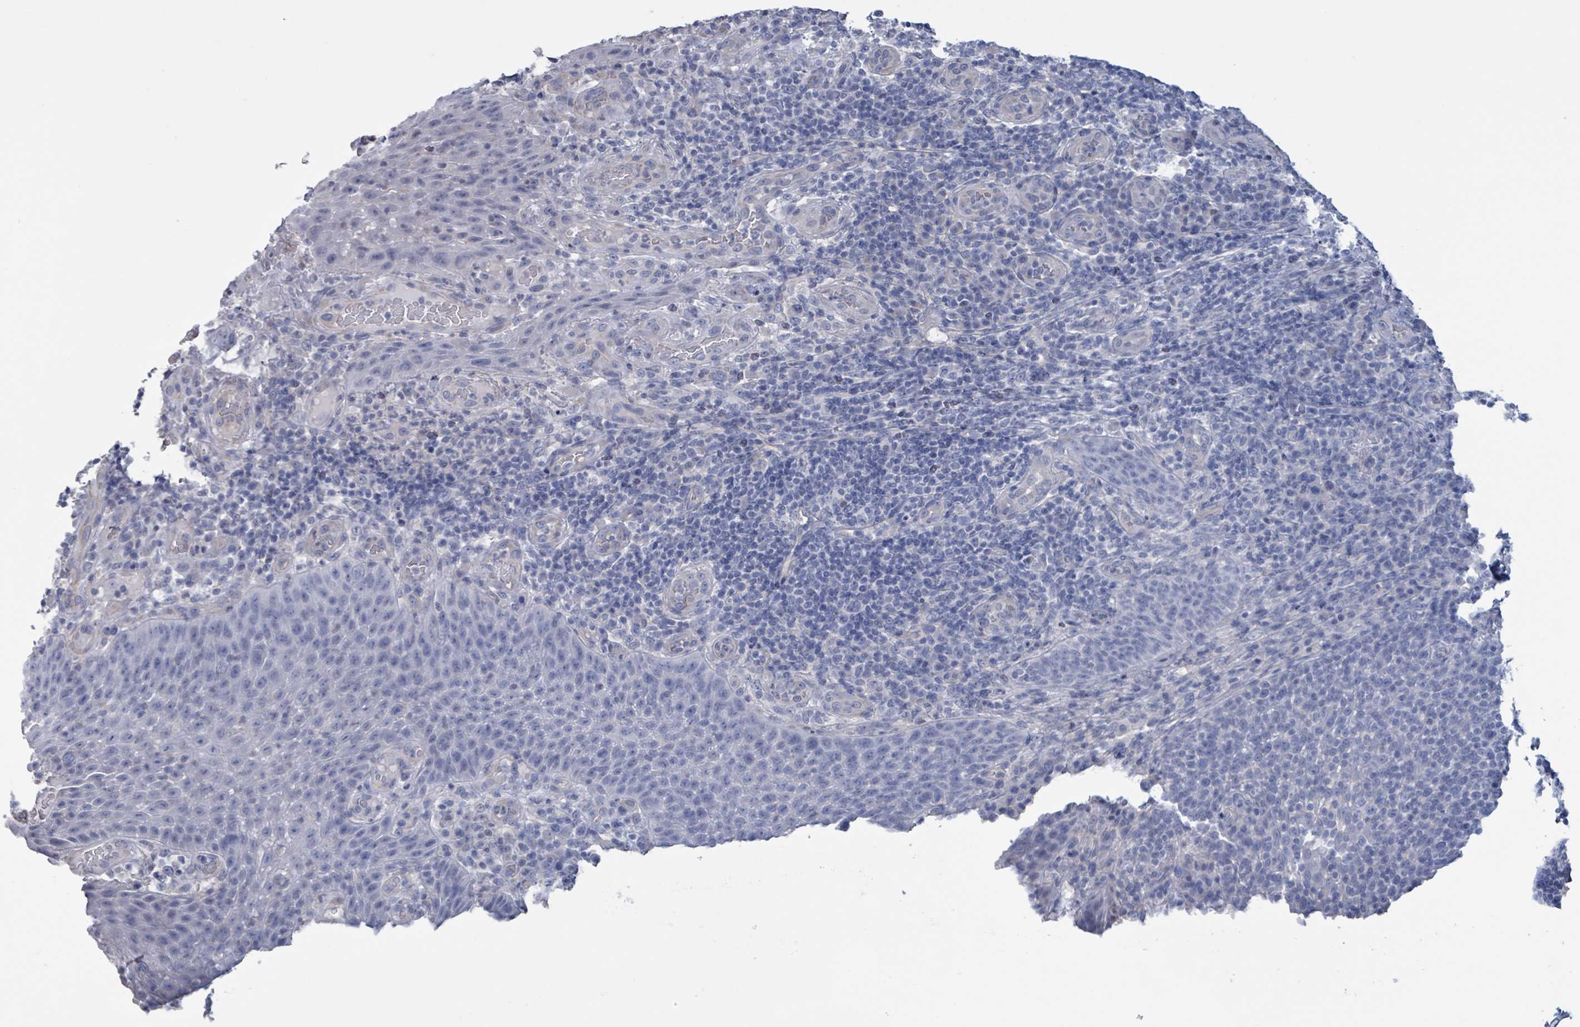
{"staining": {"intensity": "negative", "quantity": "none", "location": "none"}, "tissue": "tonsil", "cell_type": "Germinal center cells", "image_type": "normal", "snomed": [{"axis": "morphology", "description": "Normal tissue, NOS"}, {"axis": "topography", "description": "Tonsil"}], "caption": "Immunohistochemical staining of unremarkable human tonsil shows no significant positivity in germinal center cells. Brightfield microscopy of IHC stained with DAB (3,3'-diaminobenzidine) (brown) and hematoxylin (blue), captured at high magnification.", "gene": "CT45A10", "patient": {"sex": "male", "age": 17}}